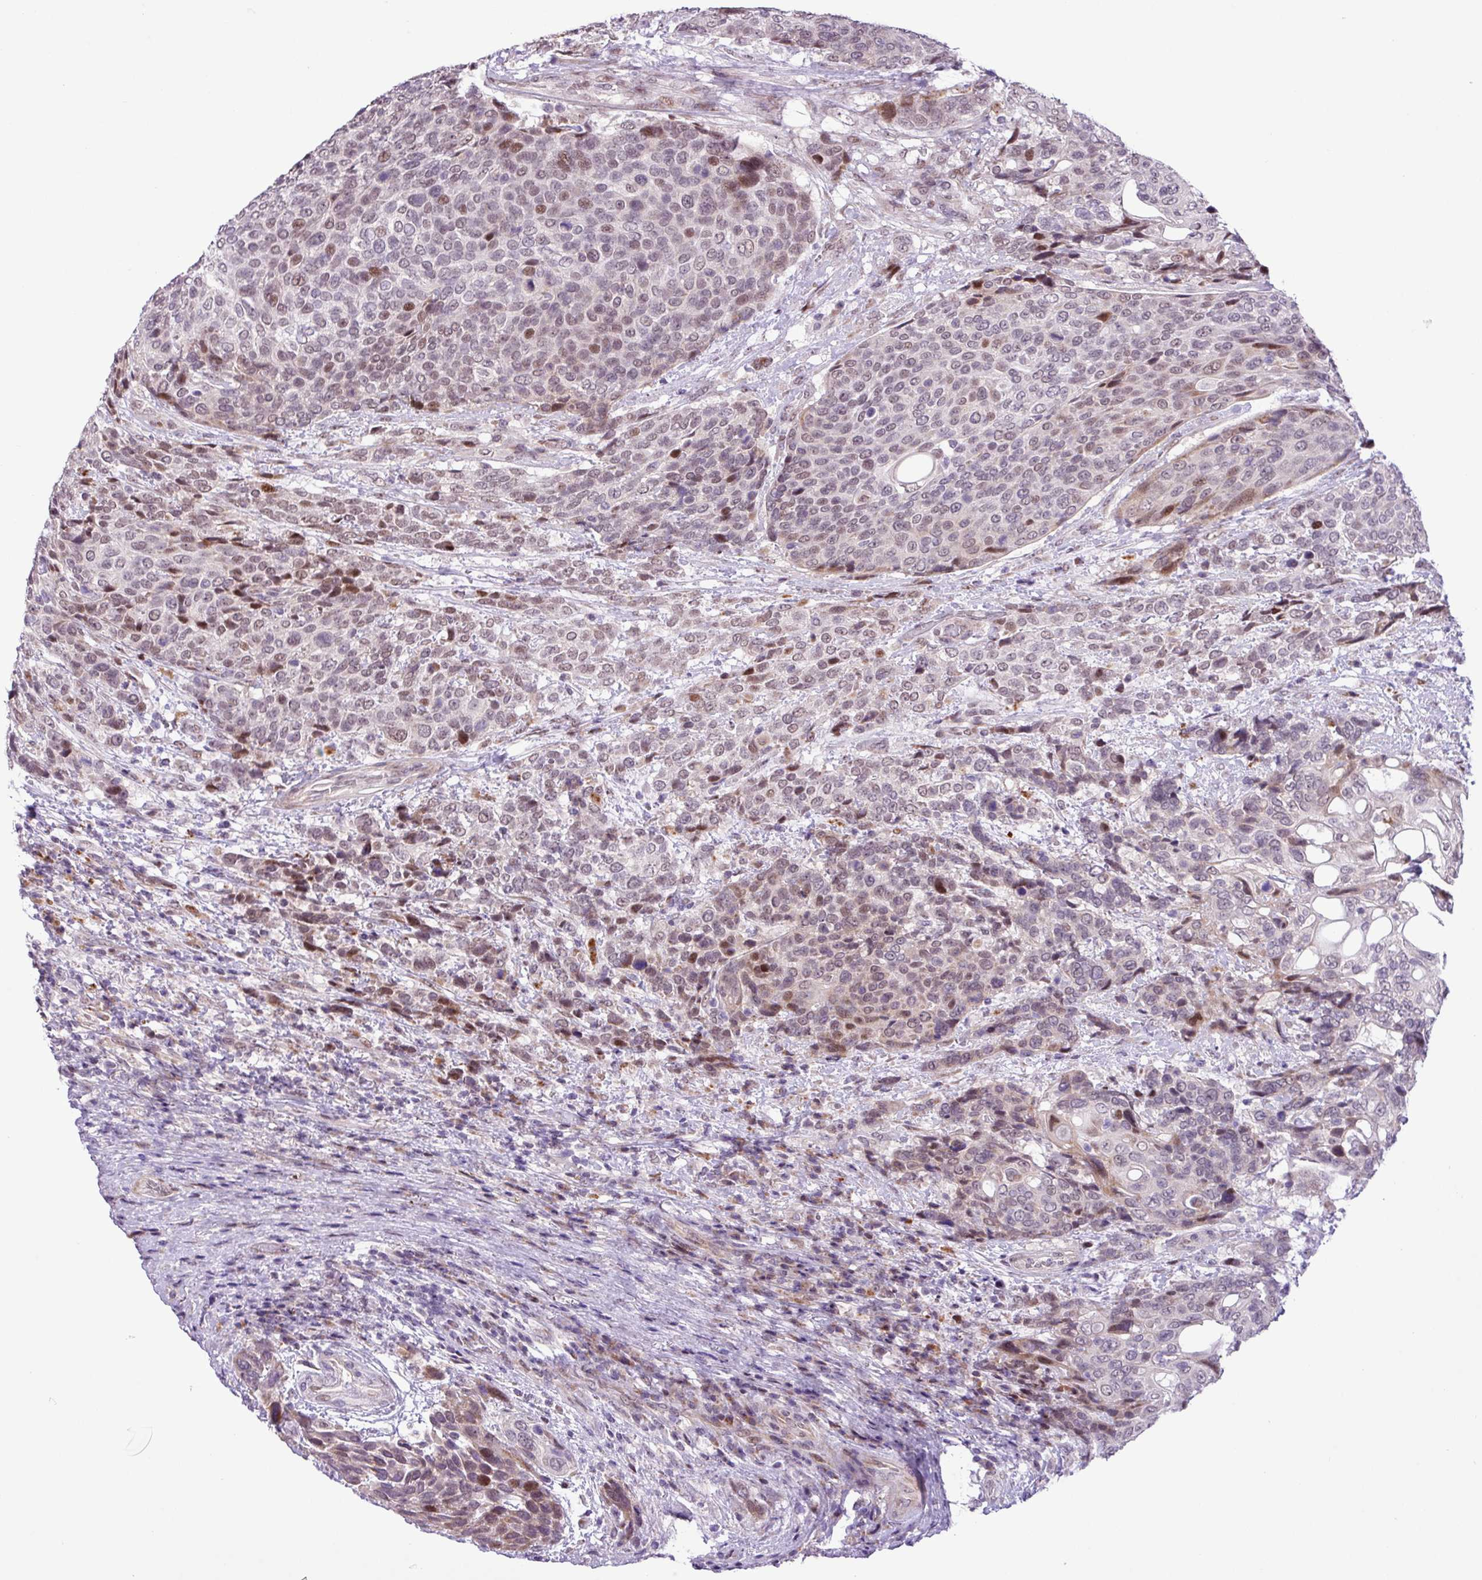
{"staining": {"intensity": "moderate", "quantity": "25%-75%", "location": "nuclear"}, "tissue": "urothelial cancer", "cell_type": "Tumor cells", "image_type": "cancer", "snomed": [{"axis": "morphology", "description": "Urothelial carcinoma, High grade"}, {"axis": "topography", "description": "Urinary bladder"}], "caption": "Urothelial cancer stained for a protein reveals moderate nuclear positivity in tumor cells.", "gene": "ZNF354A", "patient": {"sex": "female", "age": 70}}